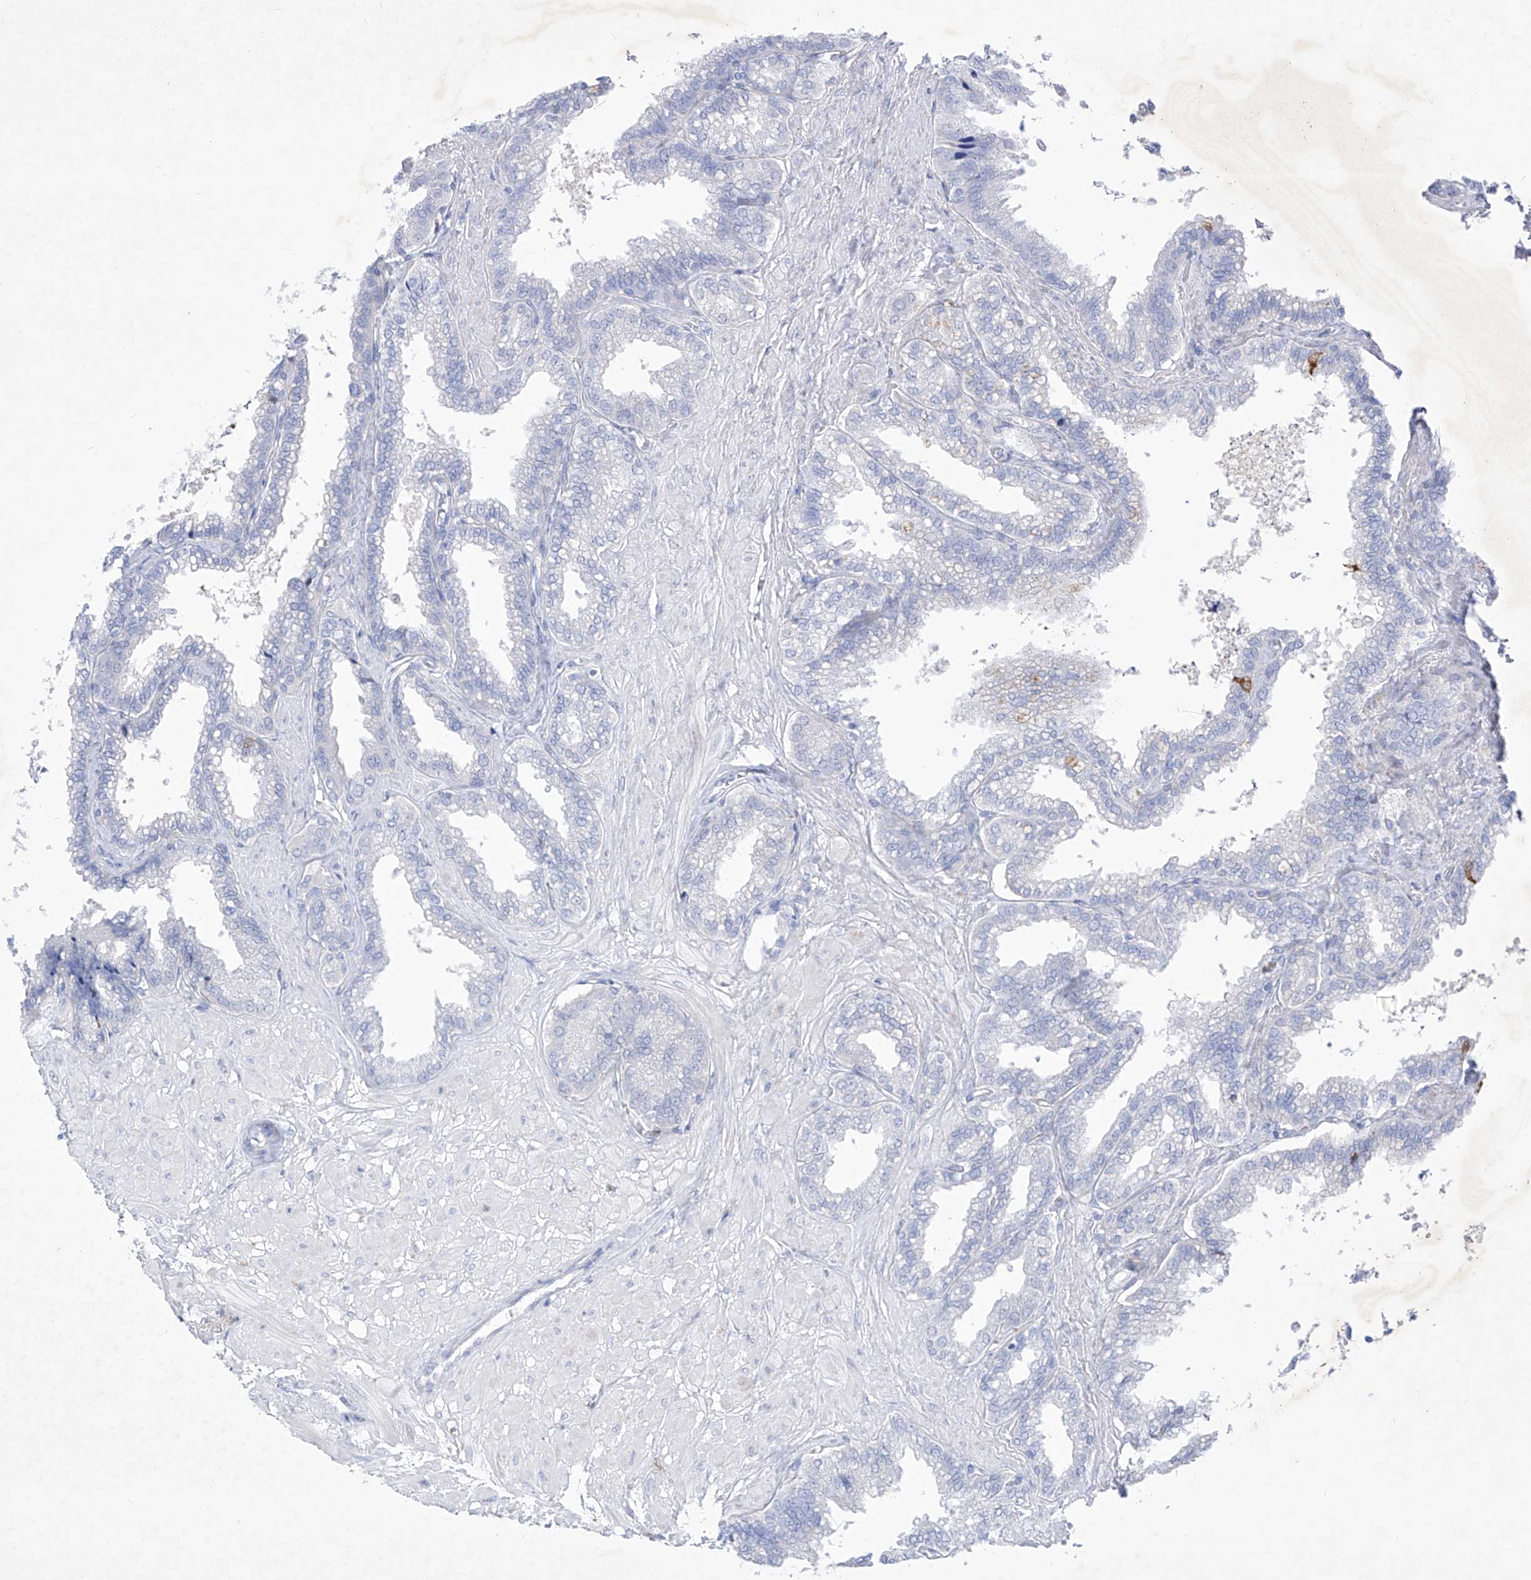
{"staining": {"intensity": "negative", "quantity": "none", "location": "none"}, "tissue": "seminal vesicle", "cell_type": "Glandular cells", "image_type": "normal", "snomed": [{"axis": "morphology", "description": "Normal tissue, NOS"}, {"axis": "topography", "description": "Seminal veicle"}], "caption": "Micrograph shows no significant protein positivity in glandular cells of normal seminal vesicle. The staining was performed using DAB to visualize the protein expression in brown, while the nuclei were stained in blue with hematoxylin (Magnification: 20x).", "gene": "C1orf87", "patient": {"sex": "male", "age": 46}}